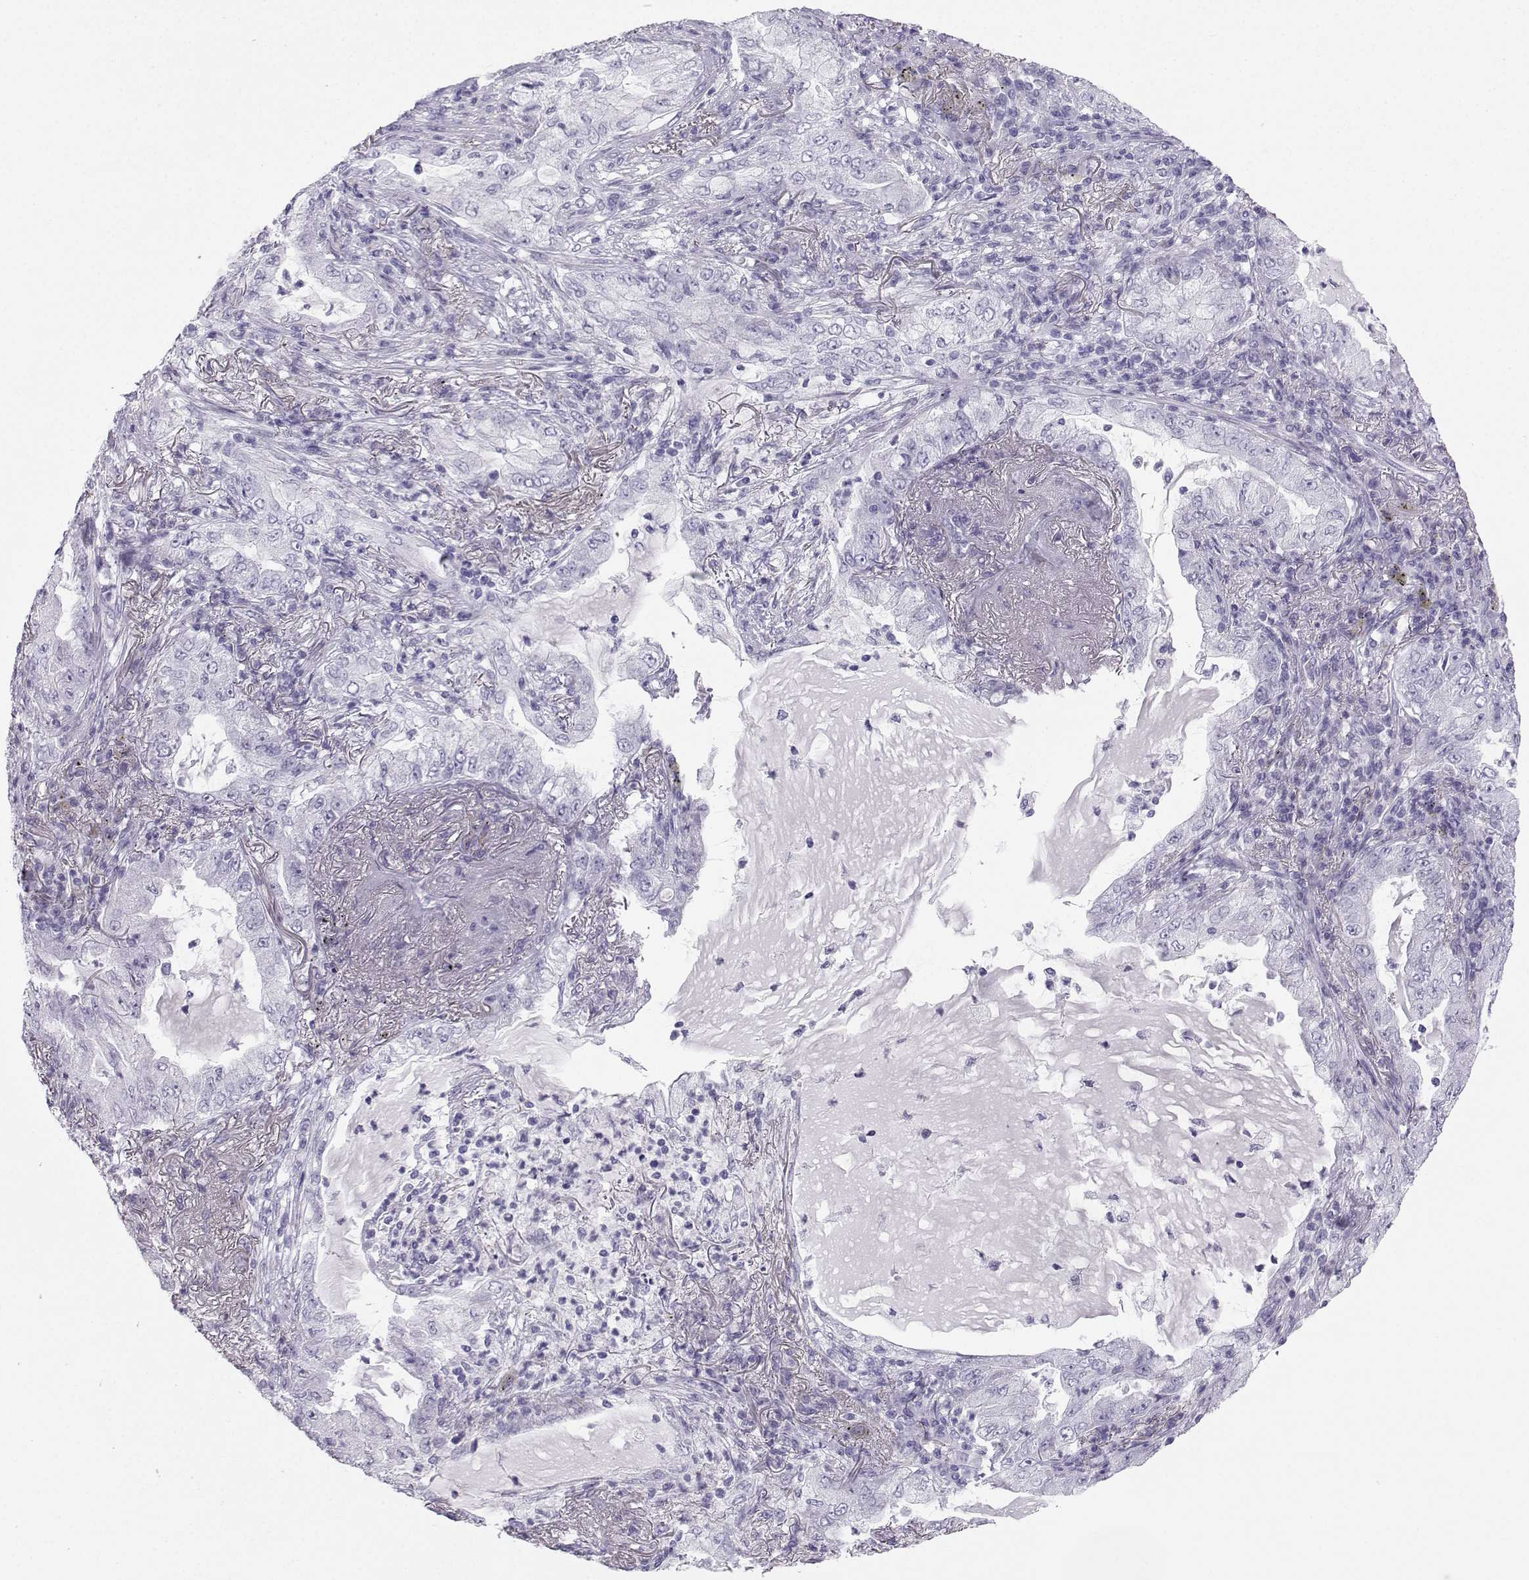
{"staining": {"intensity": "negative", "quantity": "none", "location": "none"}, "tissue": "lung cancer", "cell_type": "Tumor cells", "image_type": "cancer", "snomed": [{"axis": "morphology", "description": "Adenocarcinoma, NOS"}, {"axis": "topography", "description": "Lung"}], "caption": "Protein analysis of lung cancer (adenocarcinoma) displays no significant expression in tumor cells. Brightfield microscopy of IHC stained with DAB (brown) and hematoxylin (blue), captured at high magnification.", "gene": "IQCD", "patient": {"sex": "female", "age": 73}}